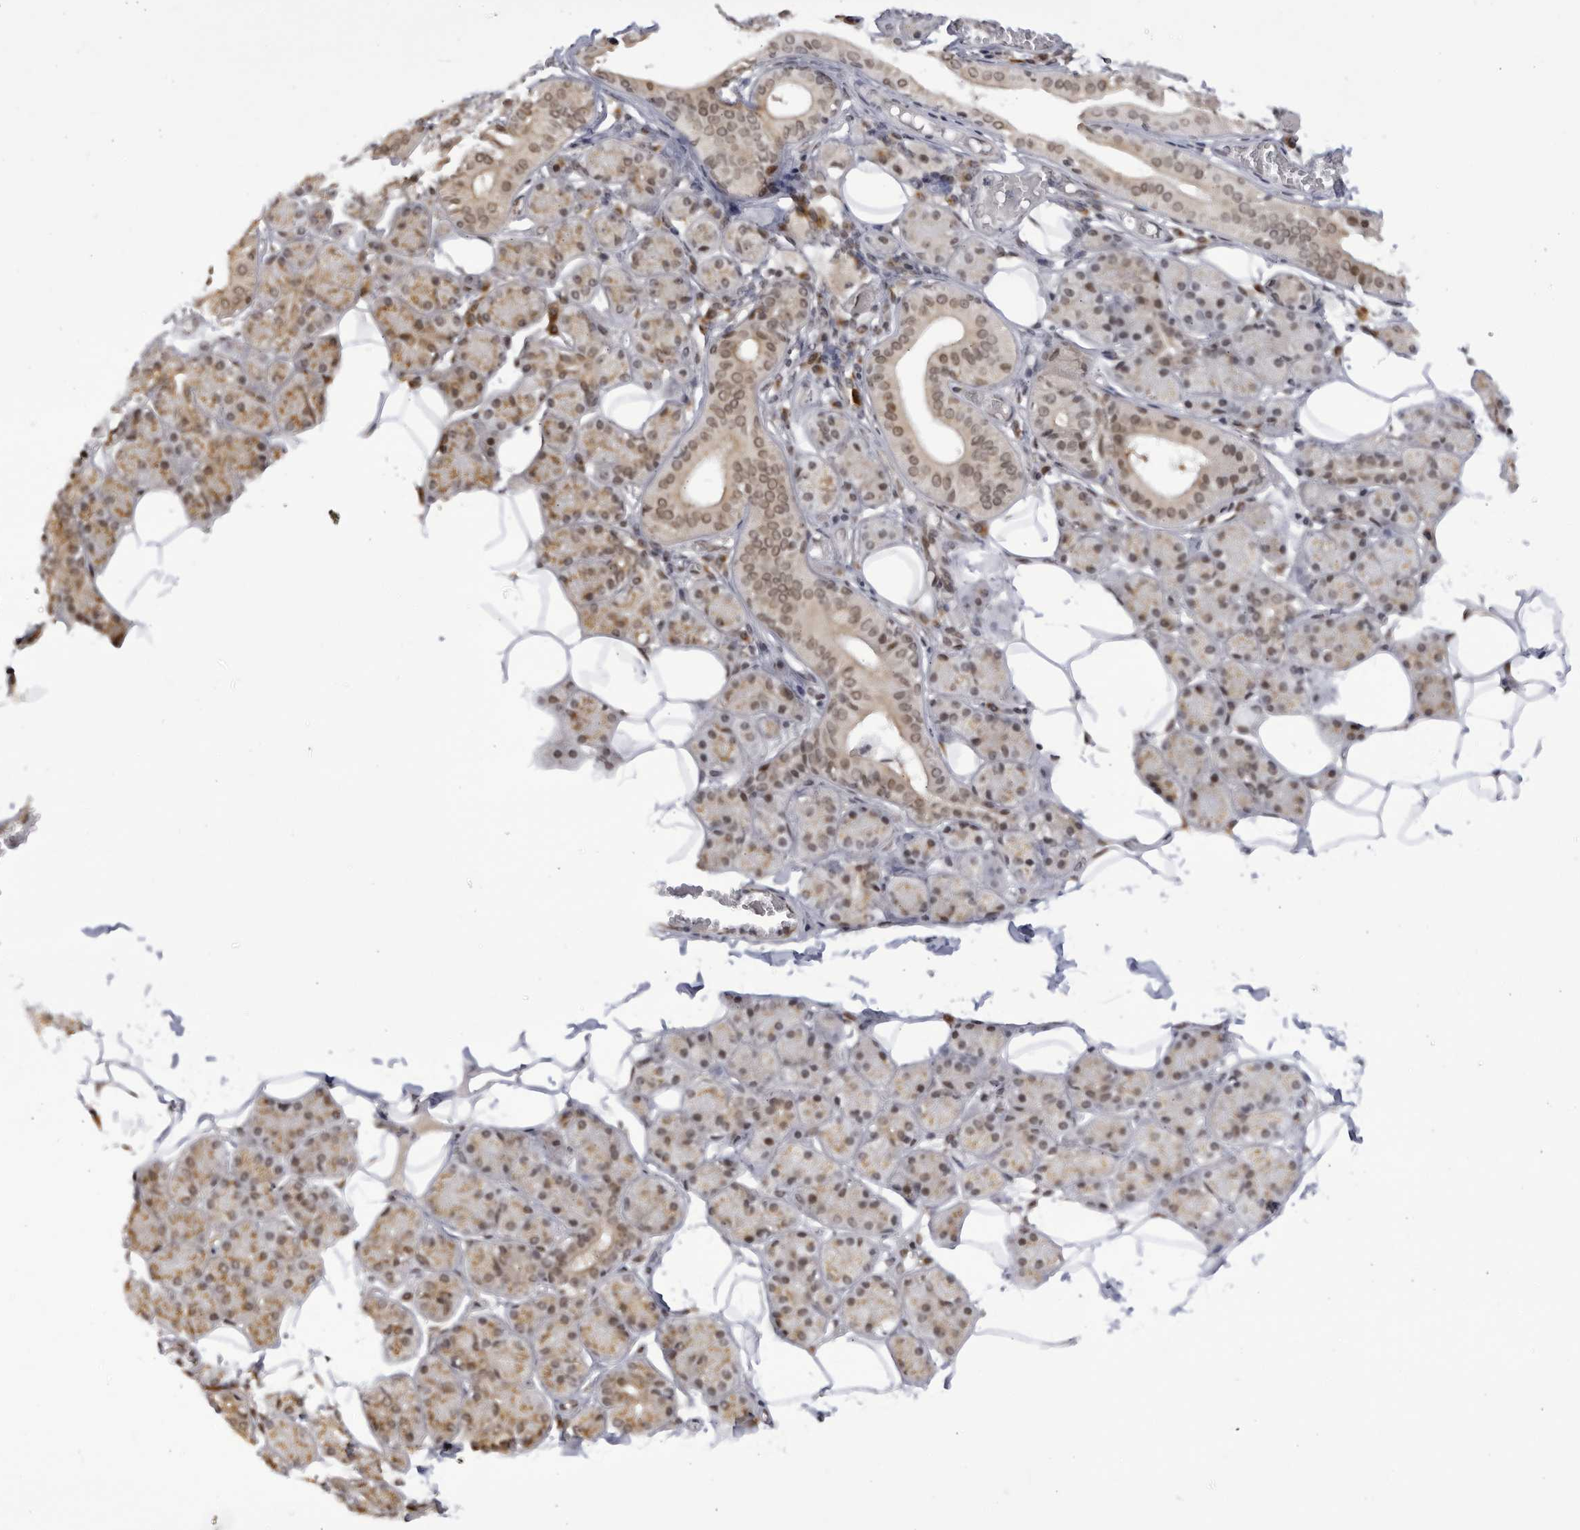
{"staining": {"intensity": "weak", "quantity": "25%-75%", "location": "cytoplasmic/membranous,nuclear"}, "tissue": "salivary gland", "cell_type": "Glandular cells", "image_type": "normal", "snomed": [{"axis": "morphology", "description": "Normal tissue, NOS"}, {"axis": "topography", "description": "Salivary gland"}], "caption": "Weak cytoplasmic/membranous,nuclear positivity for a protein is appreciated in about 25%-75% of glandular cells of unremarkable salivary gland using immunohistochemistry.", "gene": "RASGEF1C", "patient": {"sex": "female", "age": 33}}